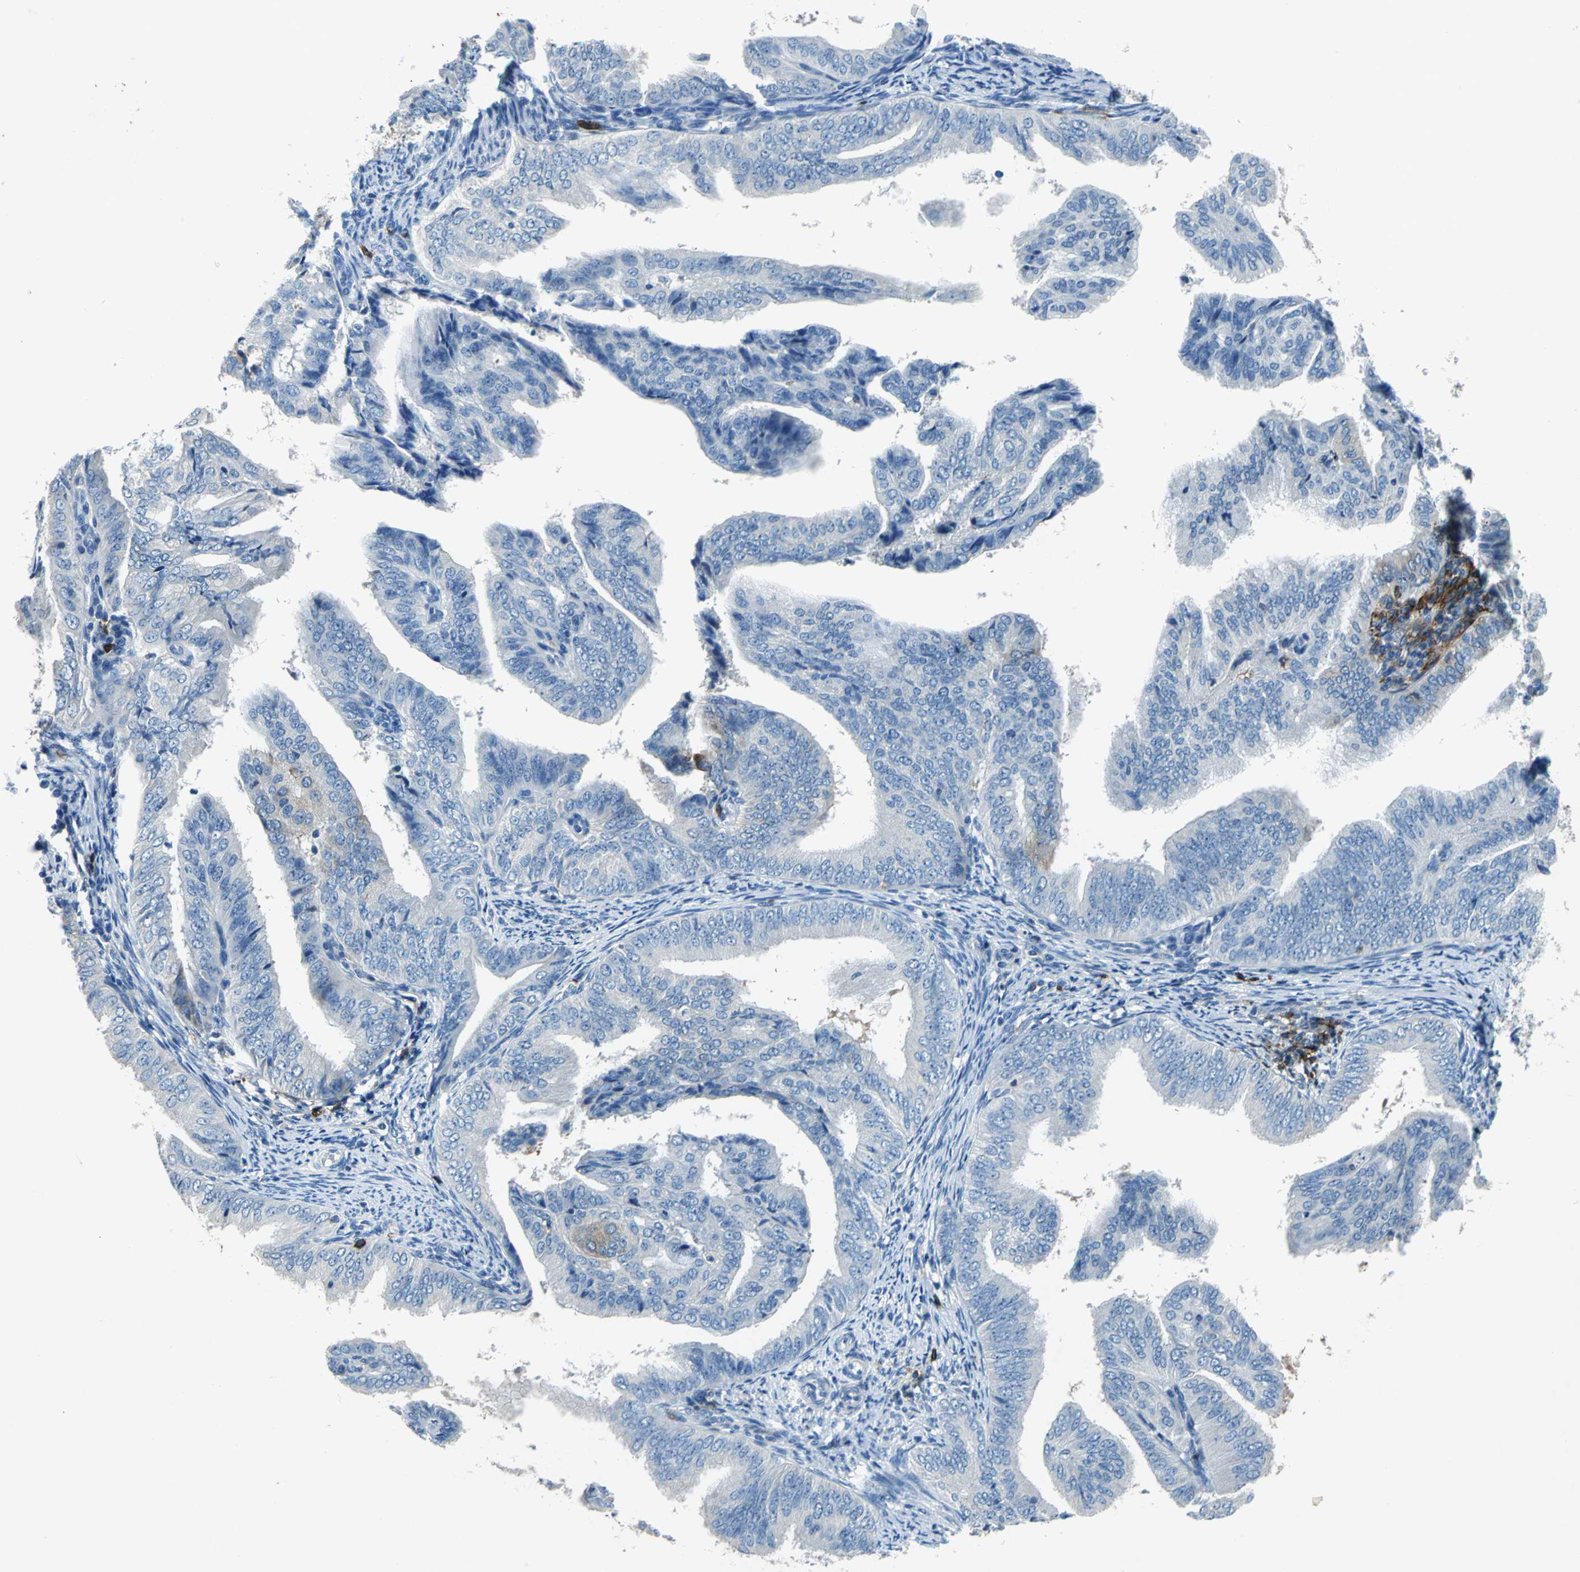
{"staining": {"intensity": "negative", "quantity": "none", "location": "none"}, "tissue": "endometrial cancer", "cell_type": "Tumor cells", "image_type": "cancer", "snomed": [{"axis": "morphology", "description": "Adenocarcinoma, NOS"}, {"axis": "topography", "description": "Endometrium"}], "caption": "Protein analysis of endometrial cancer (adenocarcinoma) demonstrates no significant expression in tumor cells.", "gene": "RPS13", "patient": {"sex": "female", "age": 58}}